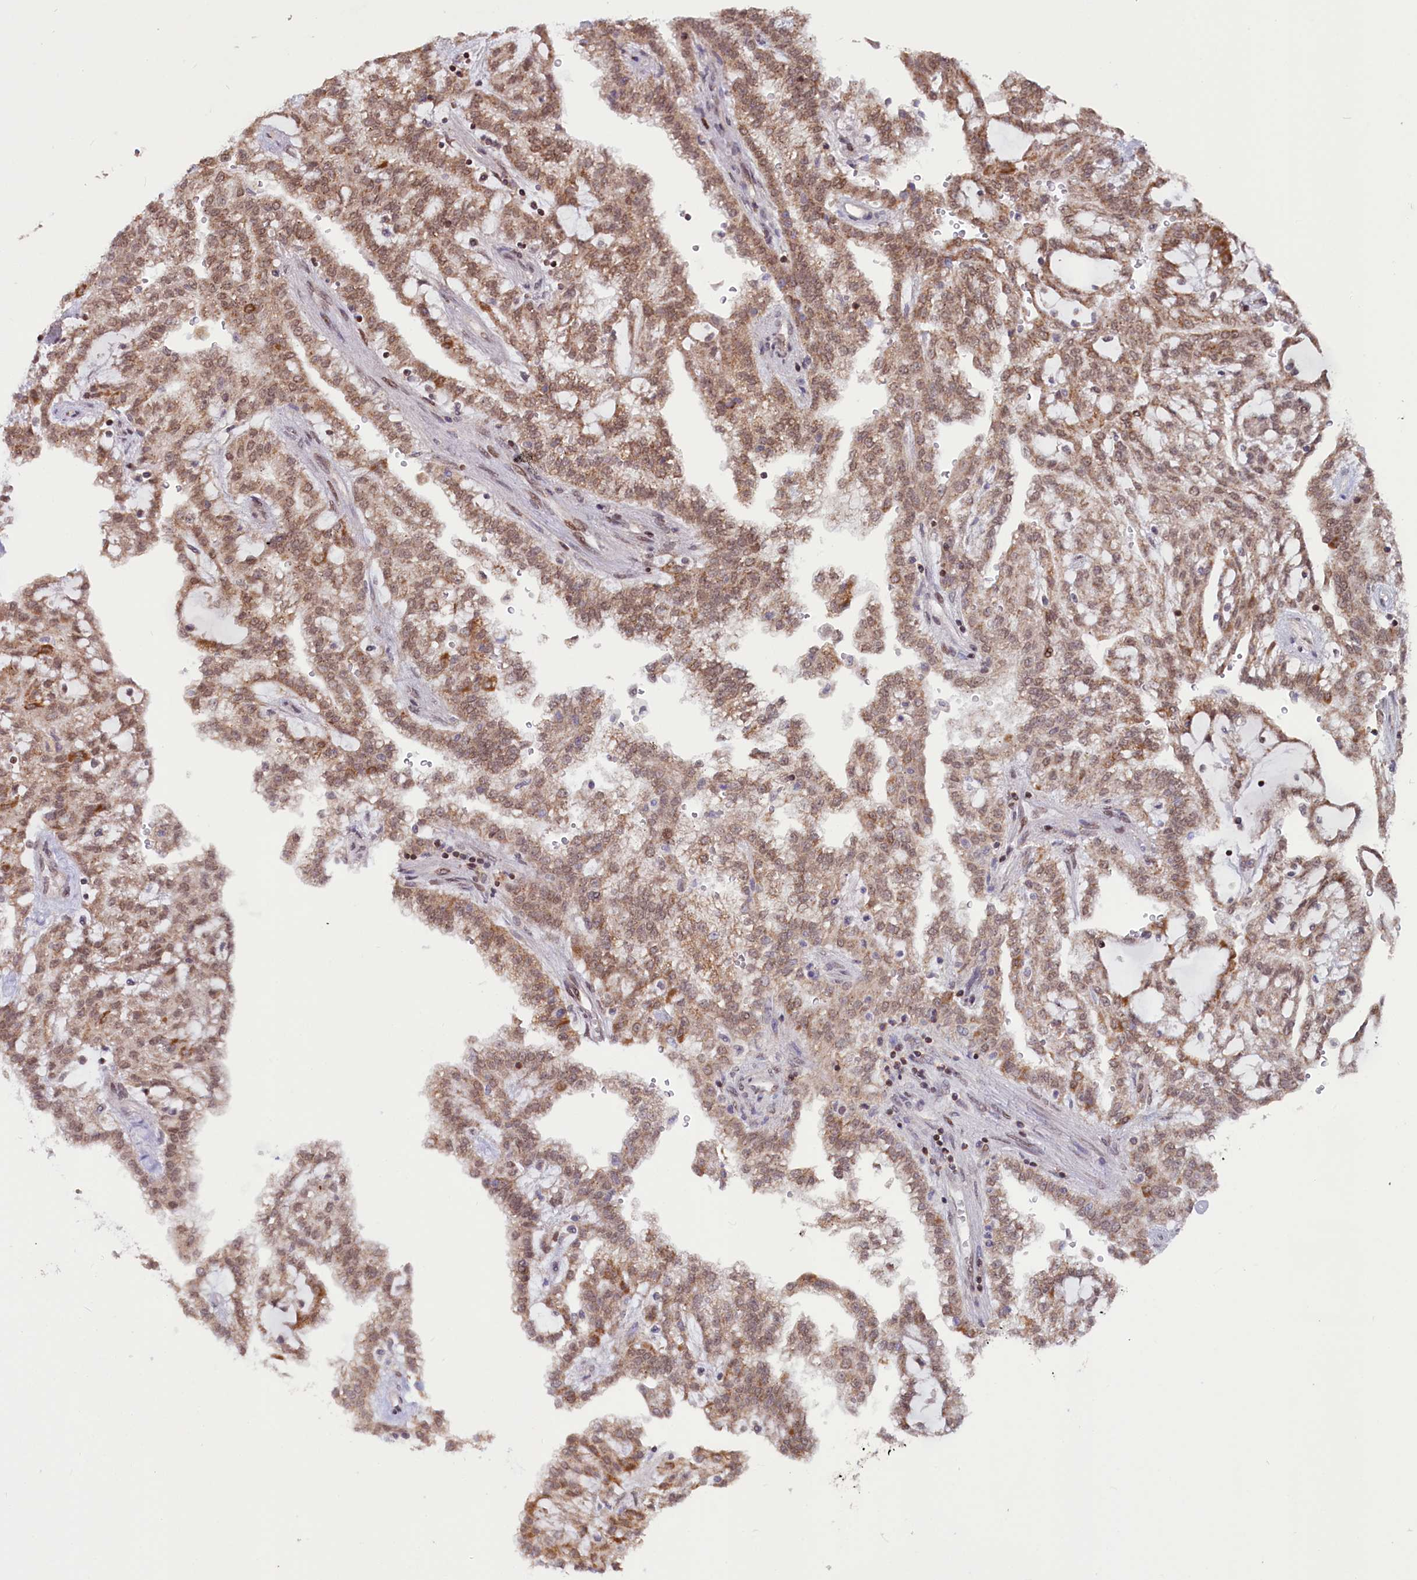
{"staining": {"intensity": "moderate", "quantity": ">75%", "location": "cytoplasmic/membranous,nuclear"}, "tissue": "renal cancer", "cell_type": "Tumor cells", "image_type": "cancer", "snomed": [{"axis": "morphology", "description": "Adenocarcinoma, NOS"}, {"axis": "topography", "description": "Kidney"}], "caption": "Protein staining by IHC demonstrates moderate cytoplasmic/membranous and nuclear positivity in about >75% of tumor cells in renal adenocarcinoma.", "gene": "PHC3", "patient": {"sex": "male", "age": 63}}